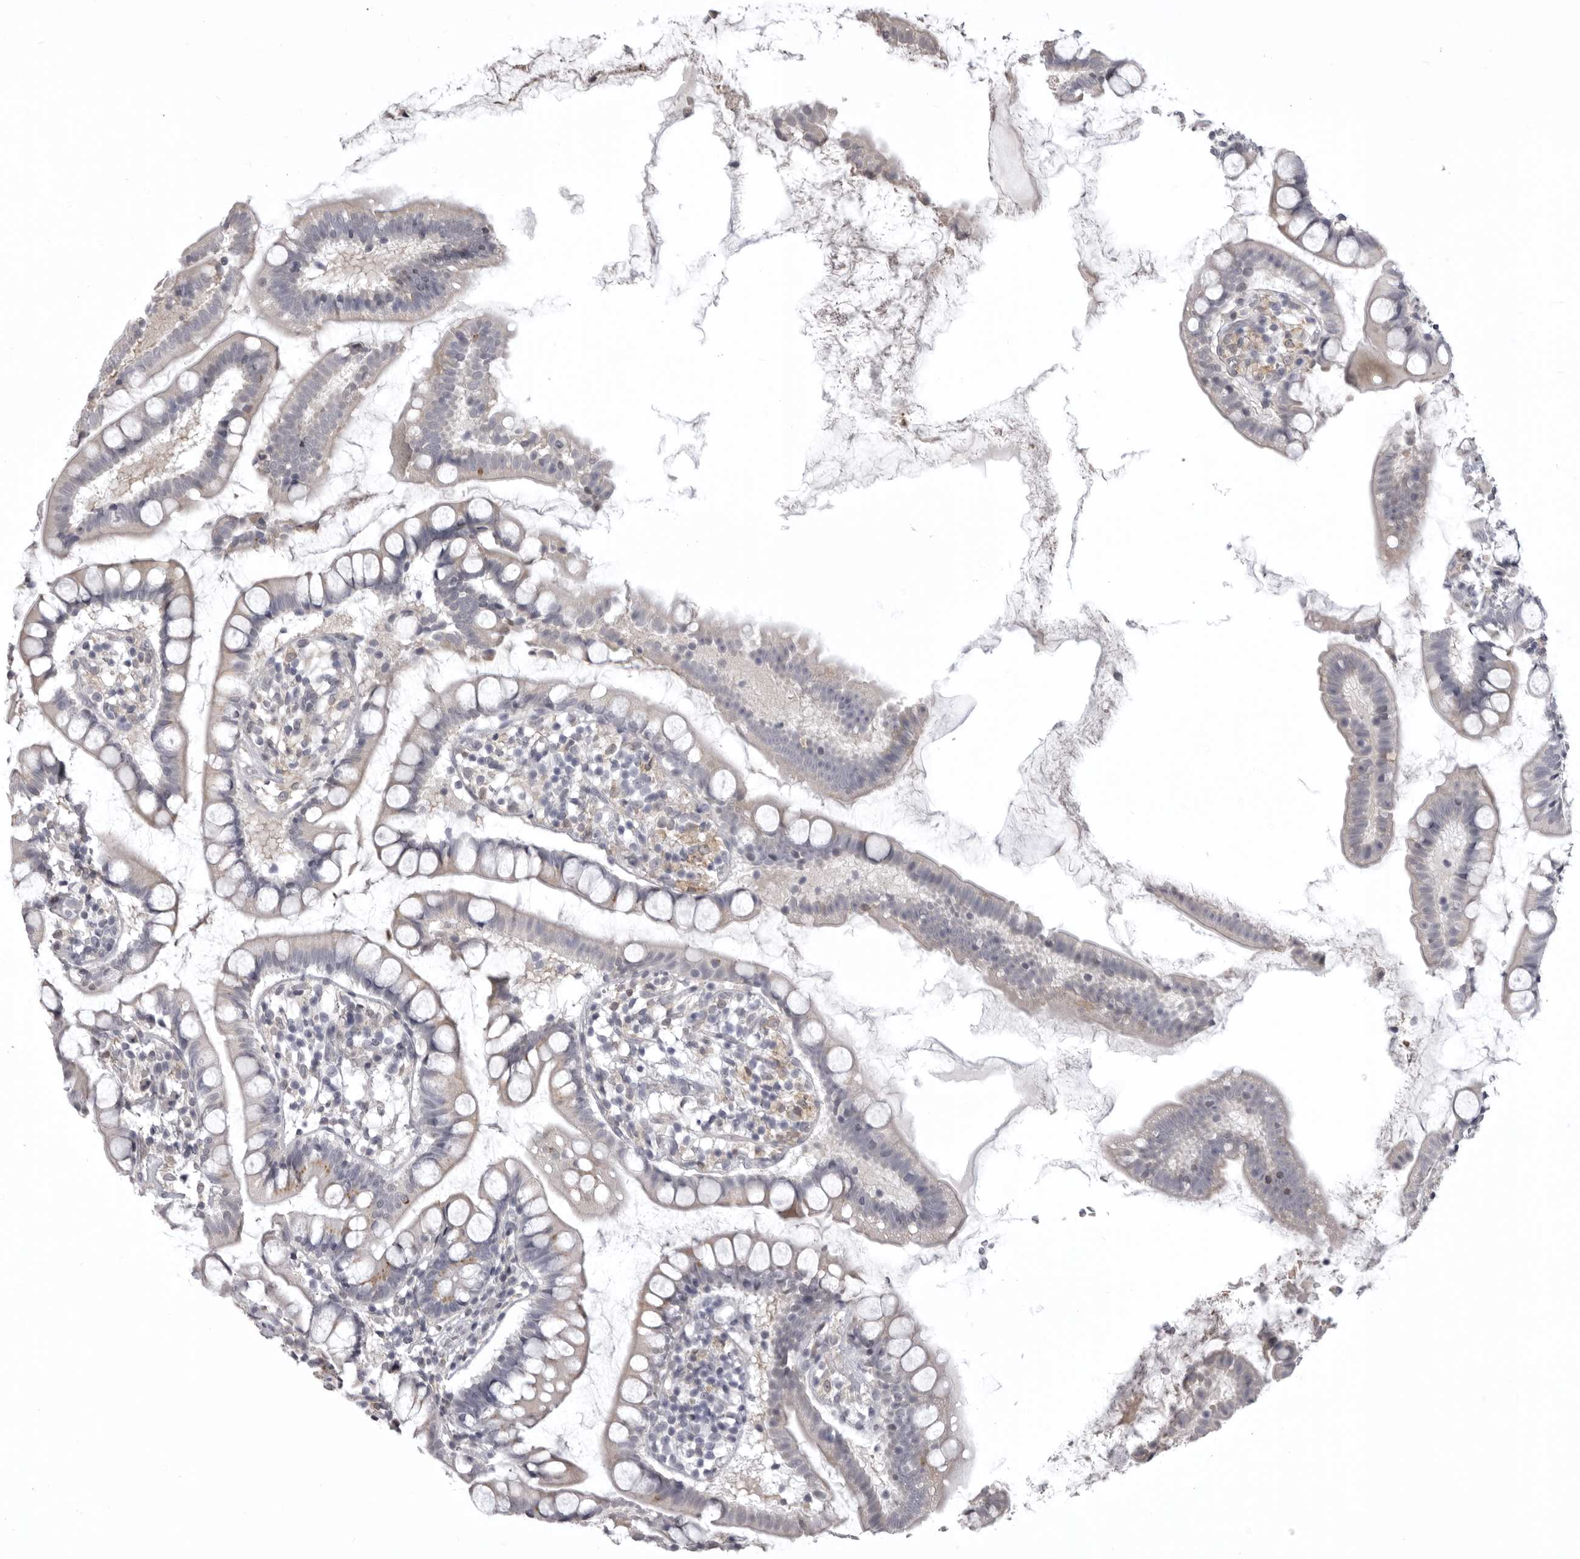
{"staining": {"intensity": "moderate", "quantity": "<25%", "location": "cytoplasmic/membranous"}, "tissue": "small intestine", "cell_type": "Glandular cells", "image_type": "normal", "snomed": [{"axis": "morphology", "description": "Normal tissue, NOS"}, {"axis": "topography", "description": "Small intestine"}], "caption": "Immunohistochemistry (IHC) (DAB) staining of unremarkable small intestine demonstrates moderate cytoplasmic/membranous protein positivity in about <25% of glandular cells. The staining was performed using DAB, with brown indicating positive protein expression. Nuclei are stained blue with hematoxylin.", "gene": "NCEH1", "patient": {"sex": "female", "age": 84}}